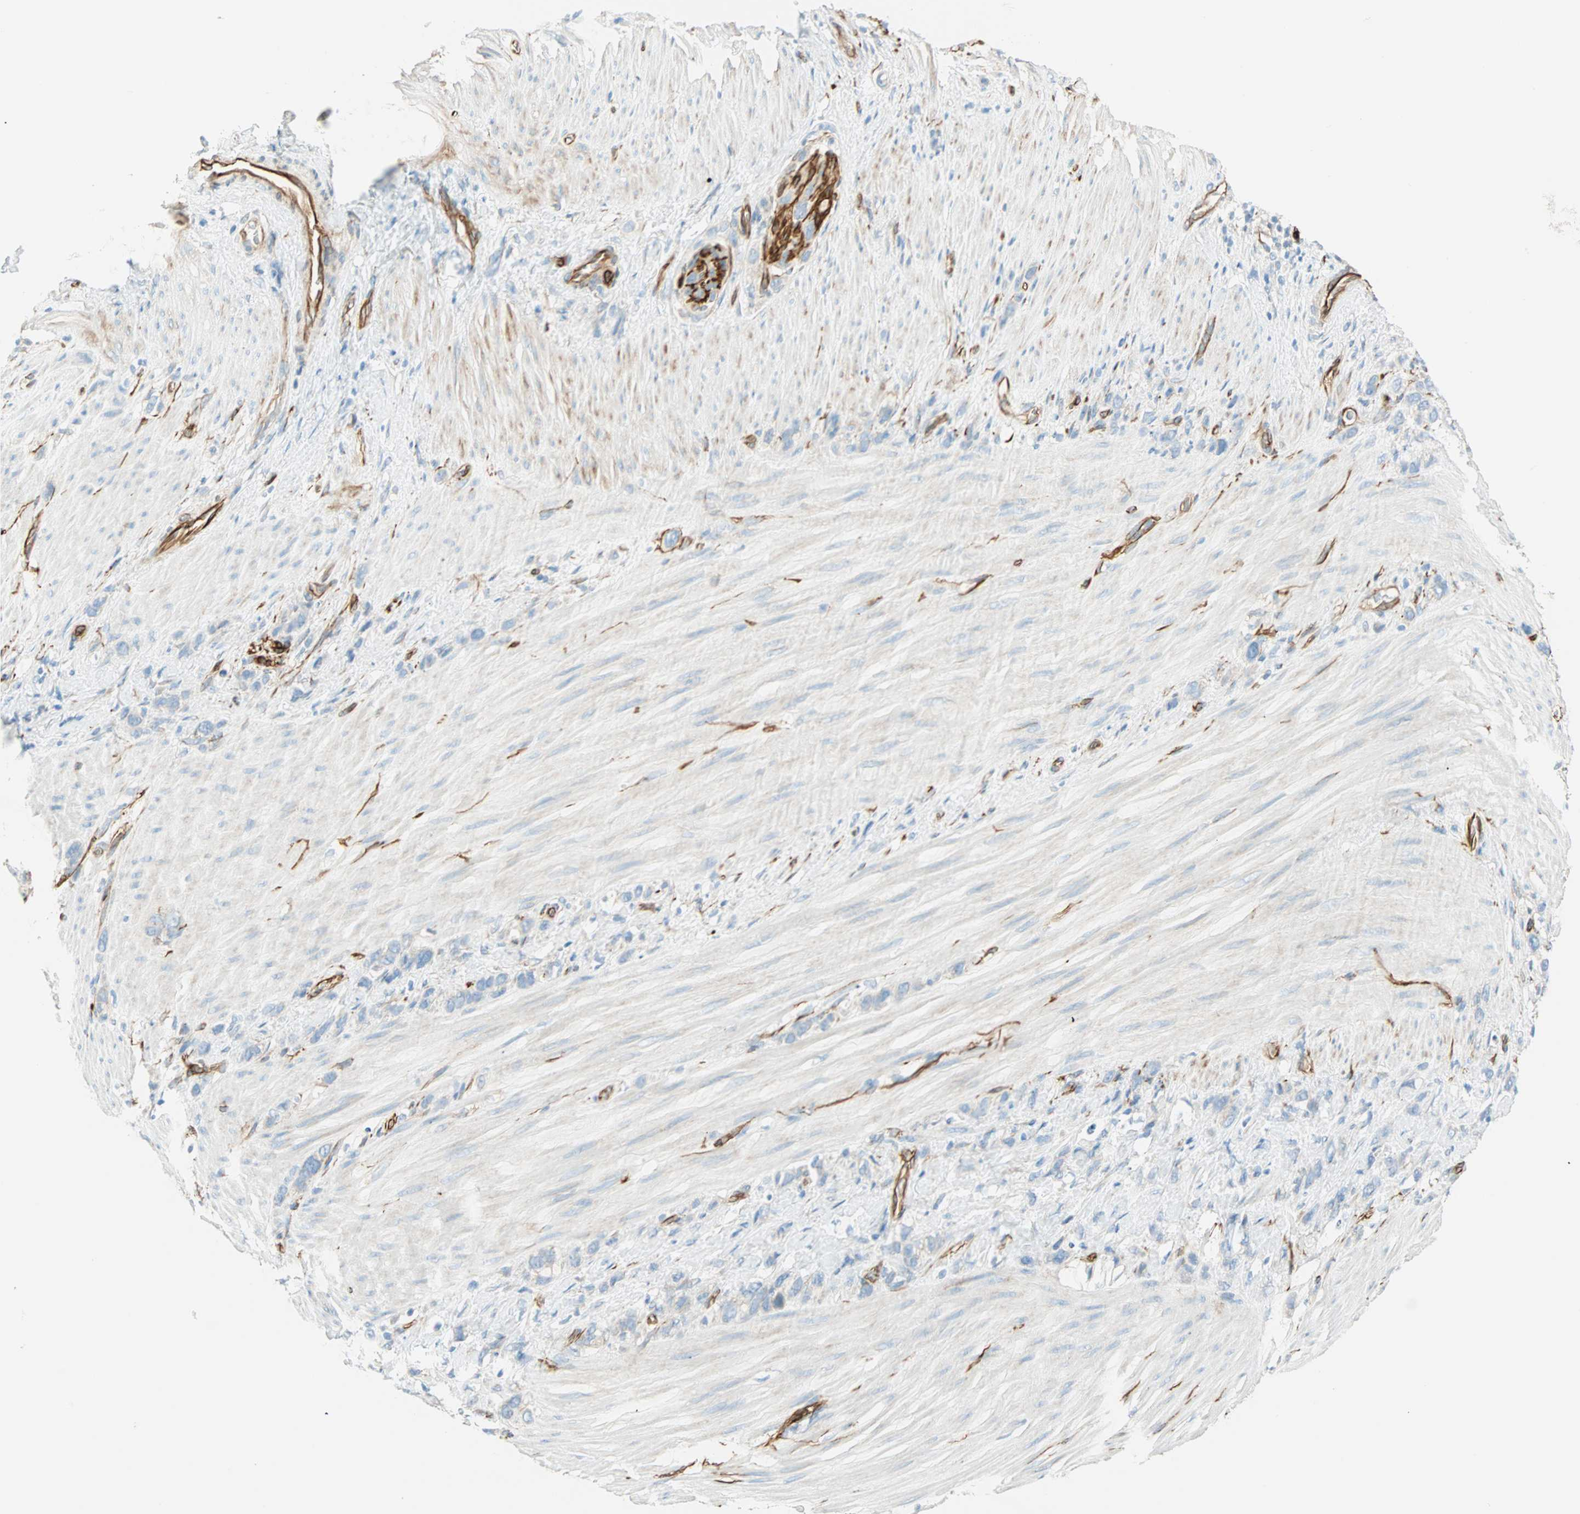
{"staining": {"intensity": "negative", "quantity": "none", "location": "none"}, "tissue": "stomach cancer", "cell_type": "Tumor cells", "image_type": "cancer", "snomed": [{"axis": "morphology", "description": "Normal tissue, NOS"}, {"axis": "morphology", "description": "Adenocarcinoma, NOS"}, {"axis": "morphology", "description": "Adenocarcinoma, High grade"}, {"axis": "topography", "description": "Stomach, upper"}, {"axis": "topography", "description": "Stomach"}], "caption": "Immunohistochemistry image of stomach cancer stained for a protein (brown), which exhibits no positivity in tumor cells.", "gene": "NES", "patient": {"sex": "female", "age": 65}}